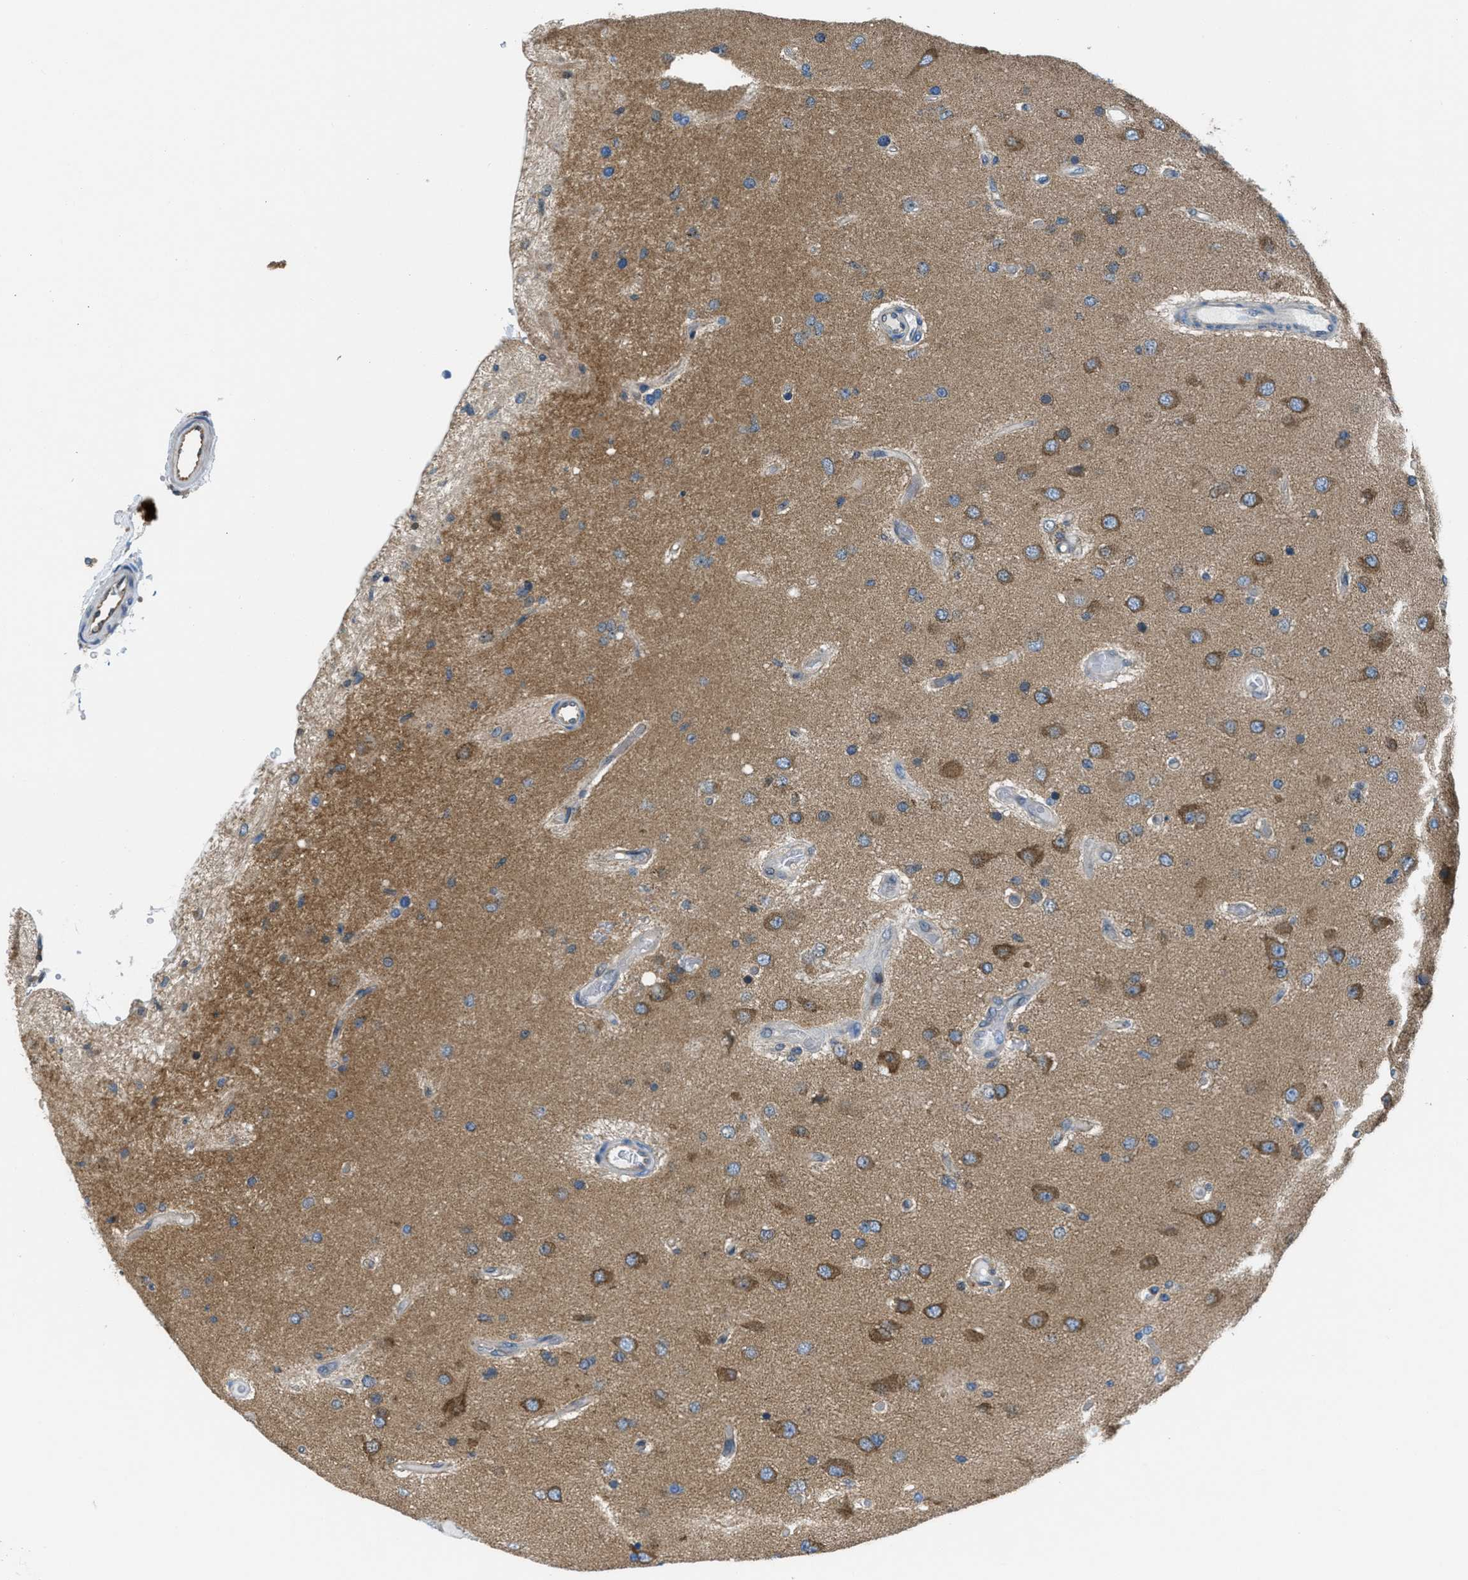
{"staining": {"intensity": "moderate", "quantity": ">75%", "location": "cytoplasmic/membranous"}, "tissue": "glioma", "cell_type": "Tumor cells", "image_type": "cancer", "snomed": [{"axis": "morphology", "description": "Normal tissue, NOS"}, {"axis": "morphology", "description": "Glioma, malignant, High grade"}, {"axis": "topography", "description": "Cerebral cortex"}], "caption": "Glioma stained with a protein marker reveals moderate staining in tumor cells.", "gene": "PIP5K1C", "patient": {"sex": "male", "age": 77}}